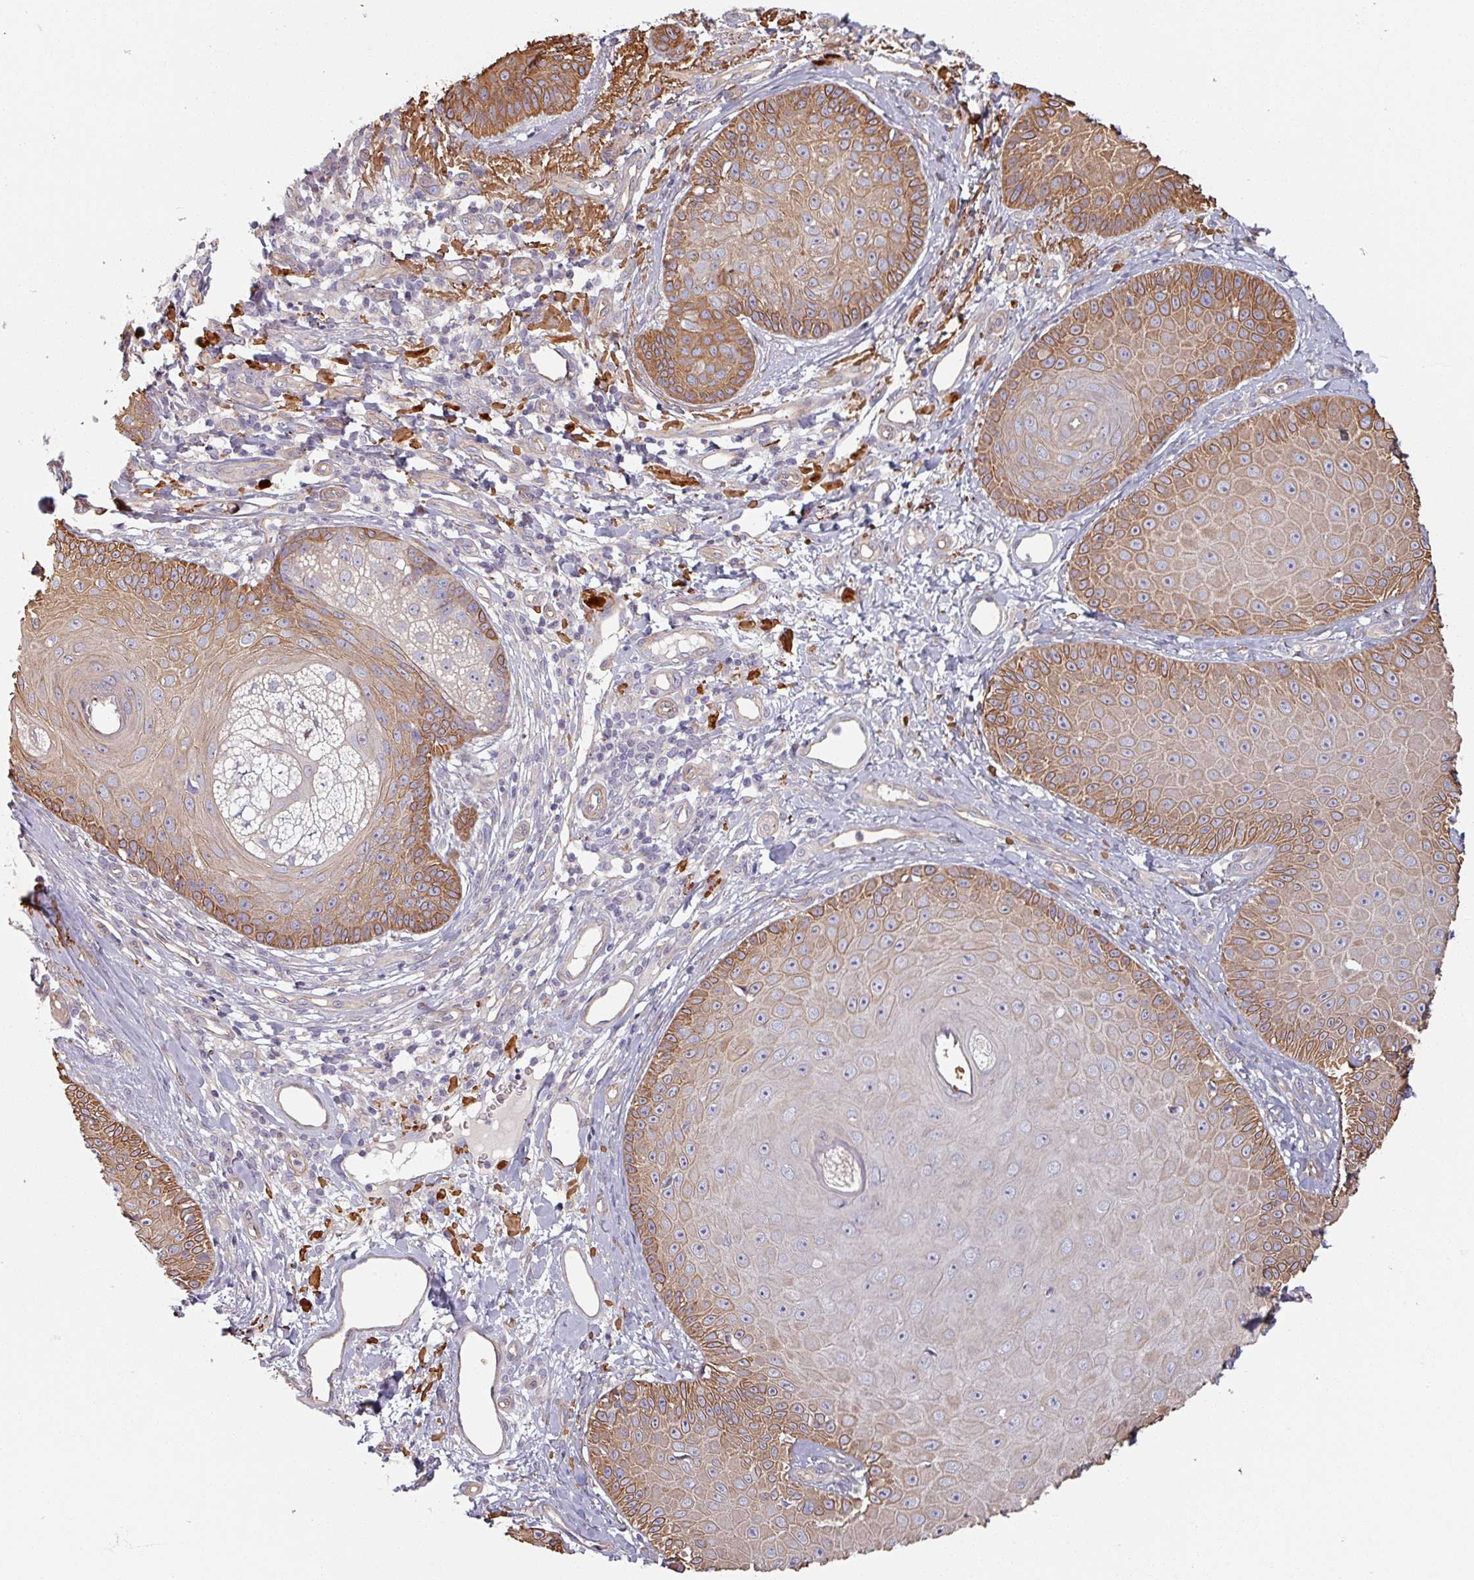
{"staining": {"intensity": "moderate", "quantity": ">75%", "location": "cytoplasmic/membranous"}, "tissue": "skin cancer", "cell_type": "Tumor cells", "image_type": "cancer", "snomed": [{"axis": "morphology", "description": "Squamous cell carcinoma, NOS"}, {"axis": "topography", "description": "Skin"}], "caption": "Human skin squamous cell carcinoma stained for a protein (brown) shows moderate cytoplasmic/membranous positive positivity in about >75% of tumor cells.", "gene": "C4BPB", "patient": {"sex": "male", "age": 86}}